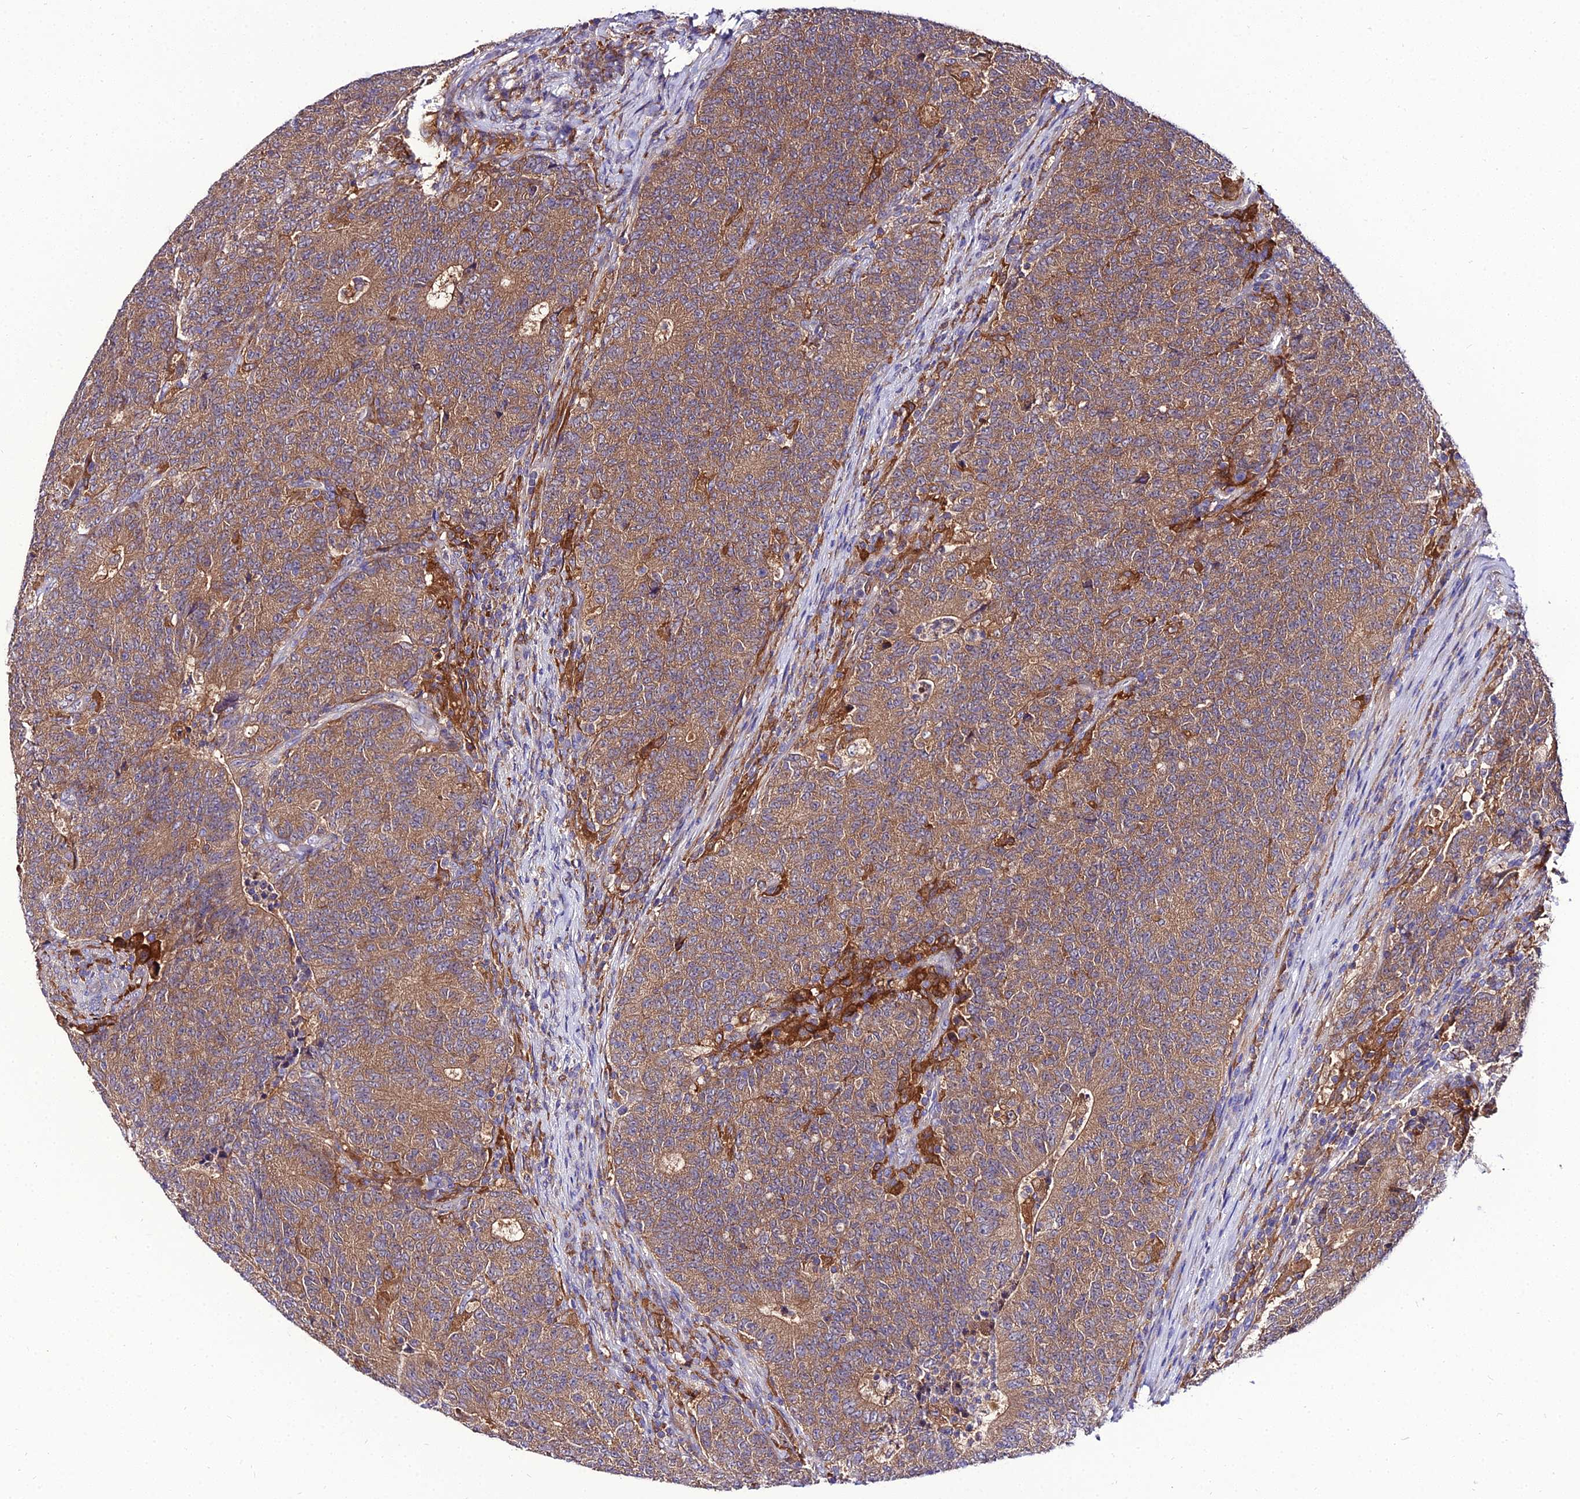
{"staining": {"intensity": "moderate", "quantity": ">75%", "location": "cytoplasmic/membranous"}, "tissue": "colorectal cancer", "cell_type": "Tumor cells", "image_type": "cancer", "snomed": [{"axis": "morphology", "description": "Adenocarcinoma, NOS"}, {"axis": "topography", "description": "Colon"}], "caption": "Approximately >75% of tumor cells in human colorectal cancer display moderate cytoplasmic/membranous protein positivity as visualized by brown immunohistochemical staining.", "gene": "C2orf69", "patient": {"sex": "female", "age": 75}}